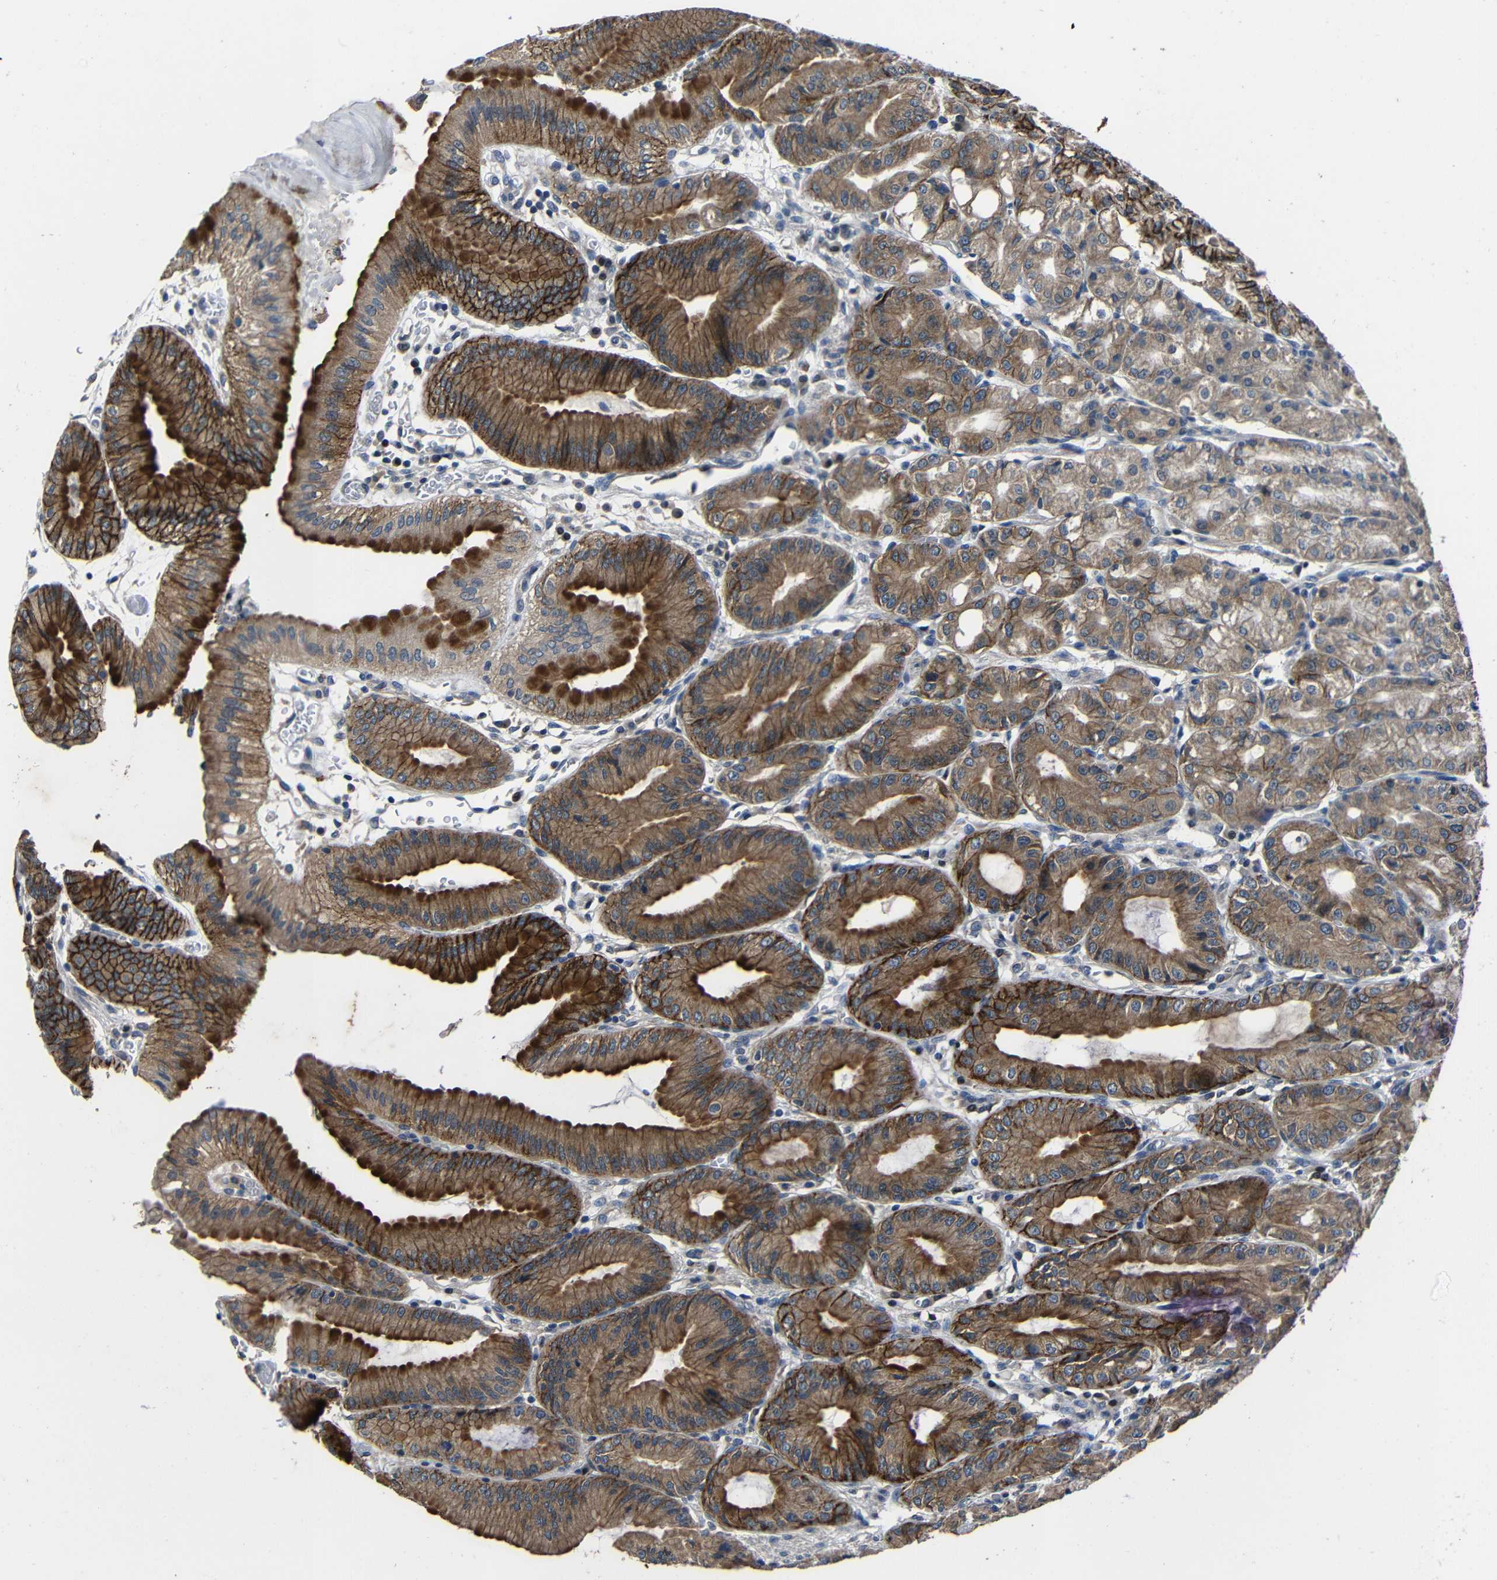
{"staining": {"intensity": "strong", "quantity": ">75%", "location": "cytoplasmic/membranous"}, "tissue": "stomach", "cell_type": "Glandular cells", "image_type": "normal", "snomed": [{"axis": "morphology", "description": "Normal tissue, NOS"}, {"axis": "topography", "description": "Stomach, lower"}], "caption": "Immunohistochemistry (IHC) micrograph of unremarkable stomach: human stomach stained using immunohistochemistry (IHC) demonstrates high levels of strong protein expression localized specifically in the cytoplasmic/membranous of glandular cells, appearing as a cytoplasmic/membranous brown color.", "gene": "C6orf89", "patient": {"sex": "male", "age": 71}}